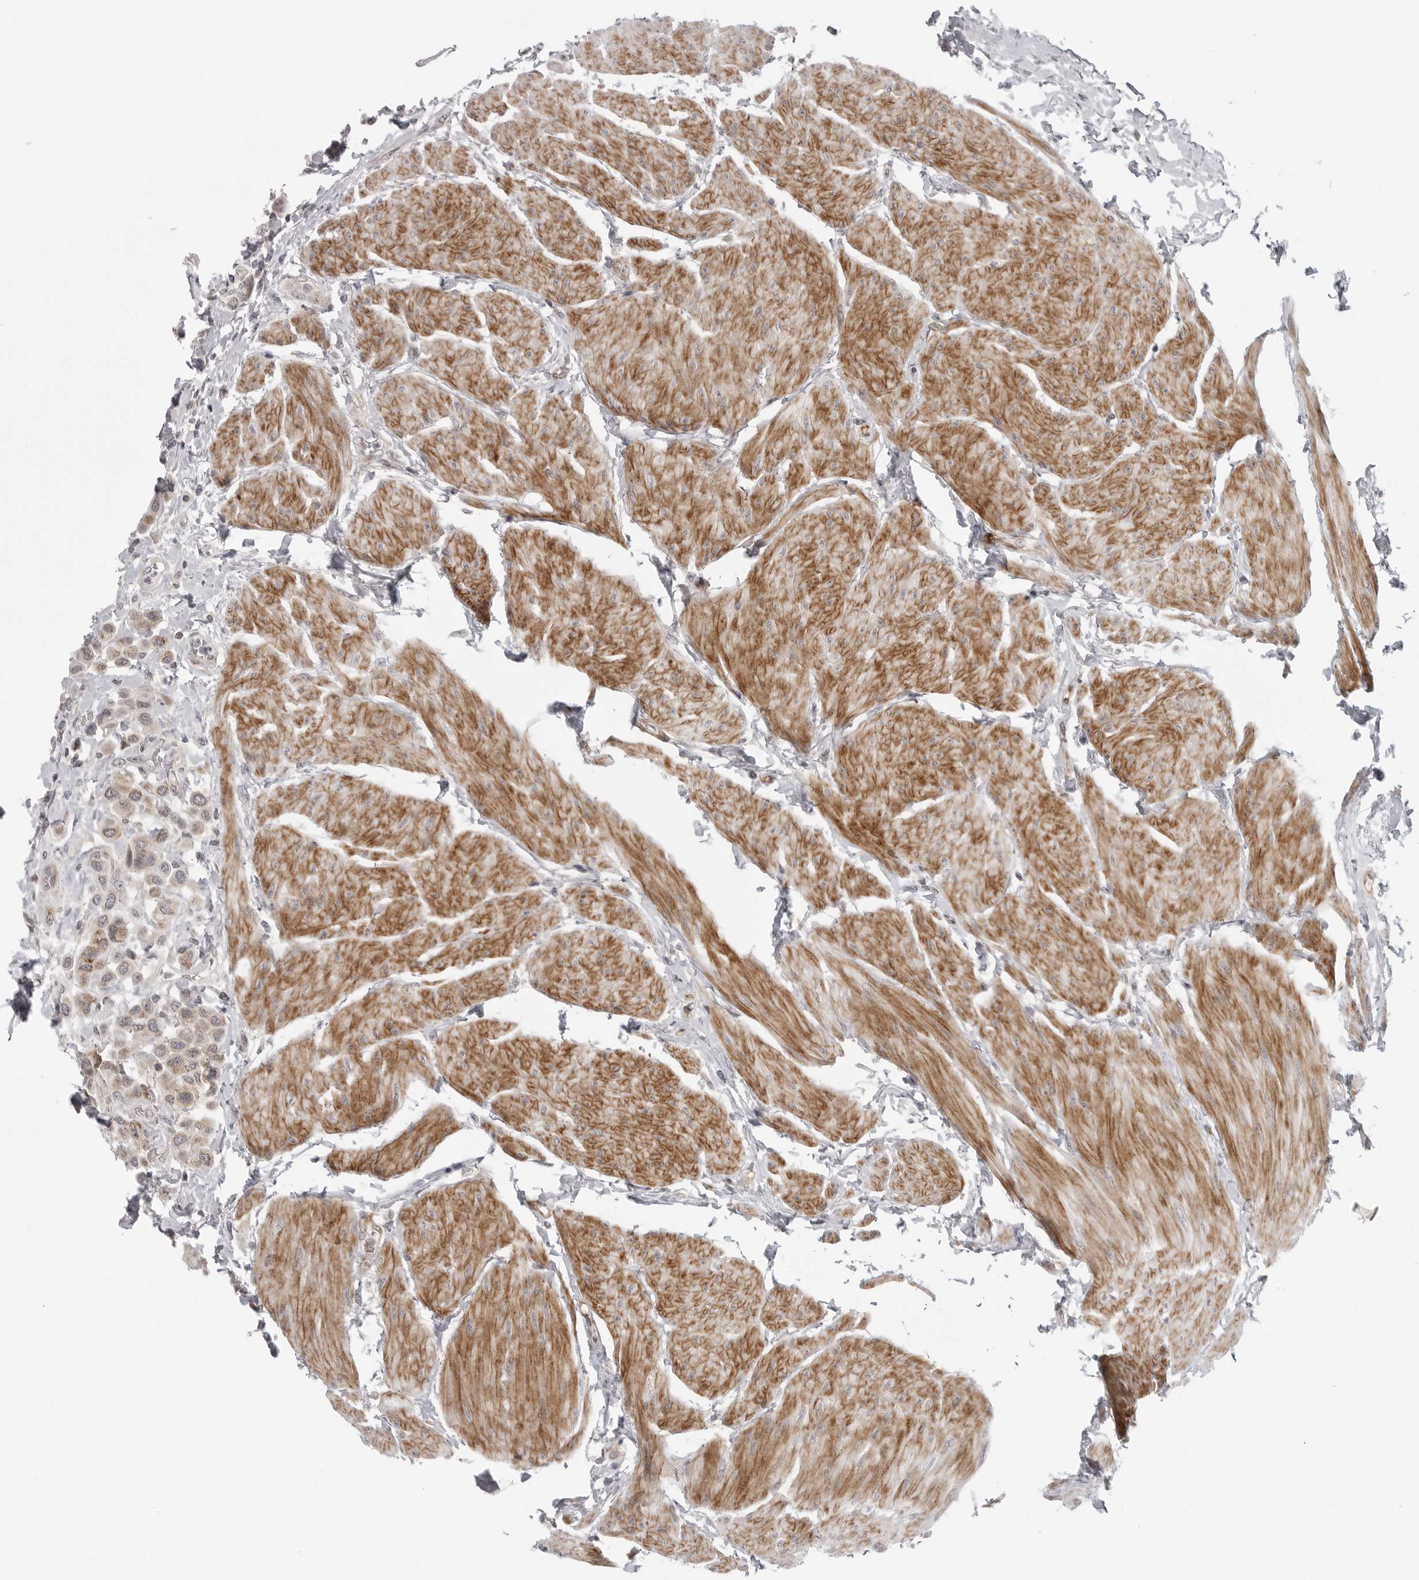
{"staining": {"intensity": "weak", "quantity": ">75%", "location": "cytoplasmic/membranous"}, "tissue": "urothelial cancer", "cell_type": "Tumor cells", "image_type": "cancer", "snomed": [{"axis": "morphology", "description": "Urothelial carcinoma, High grade"}, {"axis": "topography", "description": "Urinary bladder"}], "caption": "Weak cytoplasmic/membranous expression is appreciated in about >75% of tumor cells in urothelial cancer. The protein is stained brown, and the nuclei are stained in blue (DAB IHC with brightfield microscopy, high magnification).", "gene": "TUT4", "patient": {"sex": "male", "age": 50}}